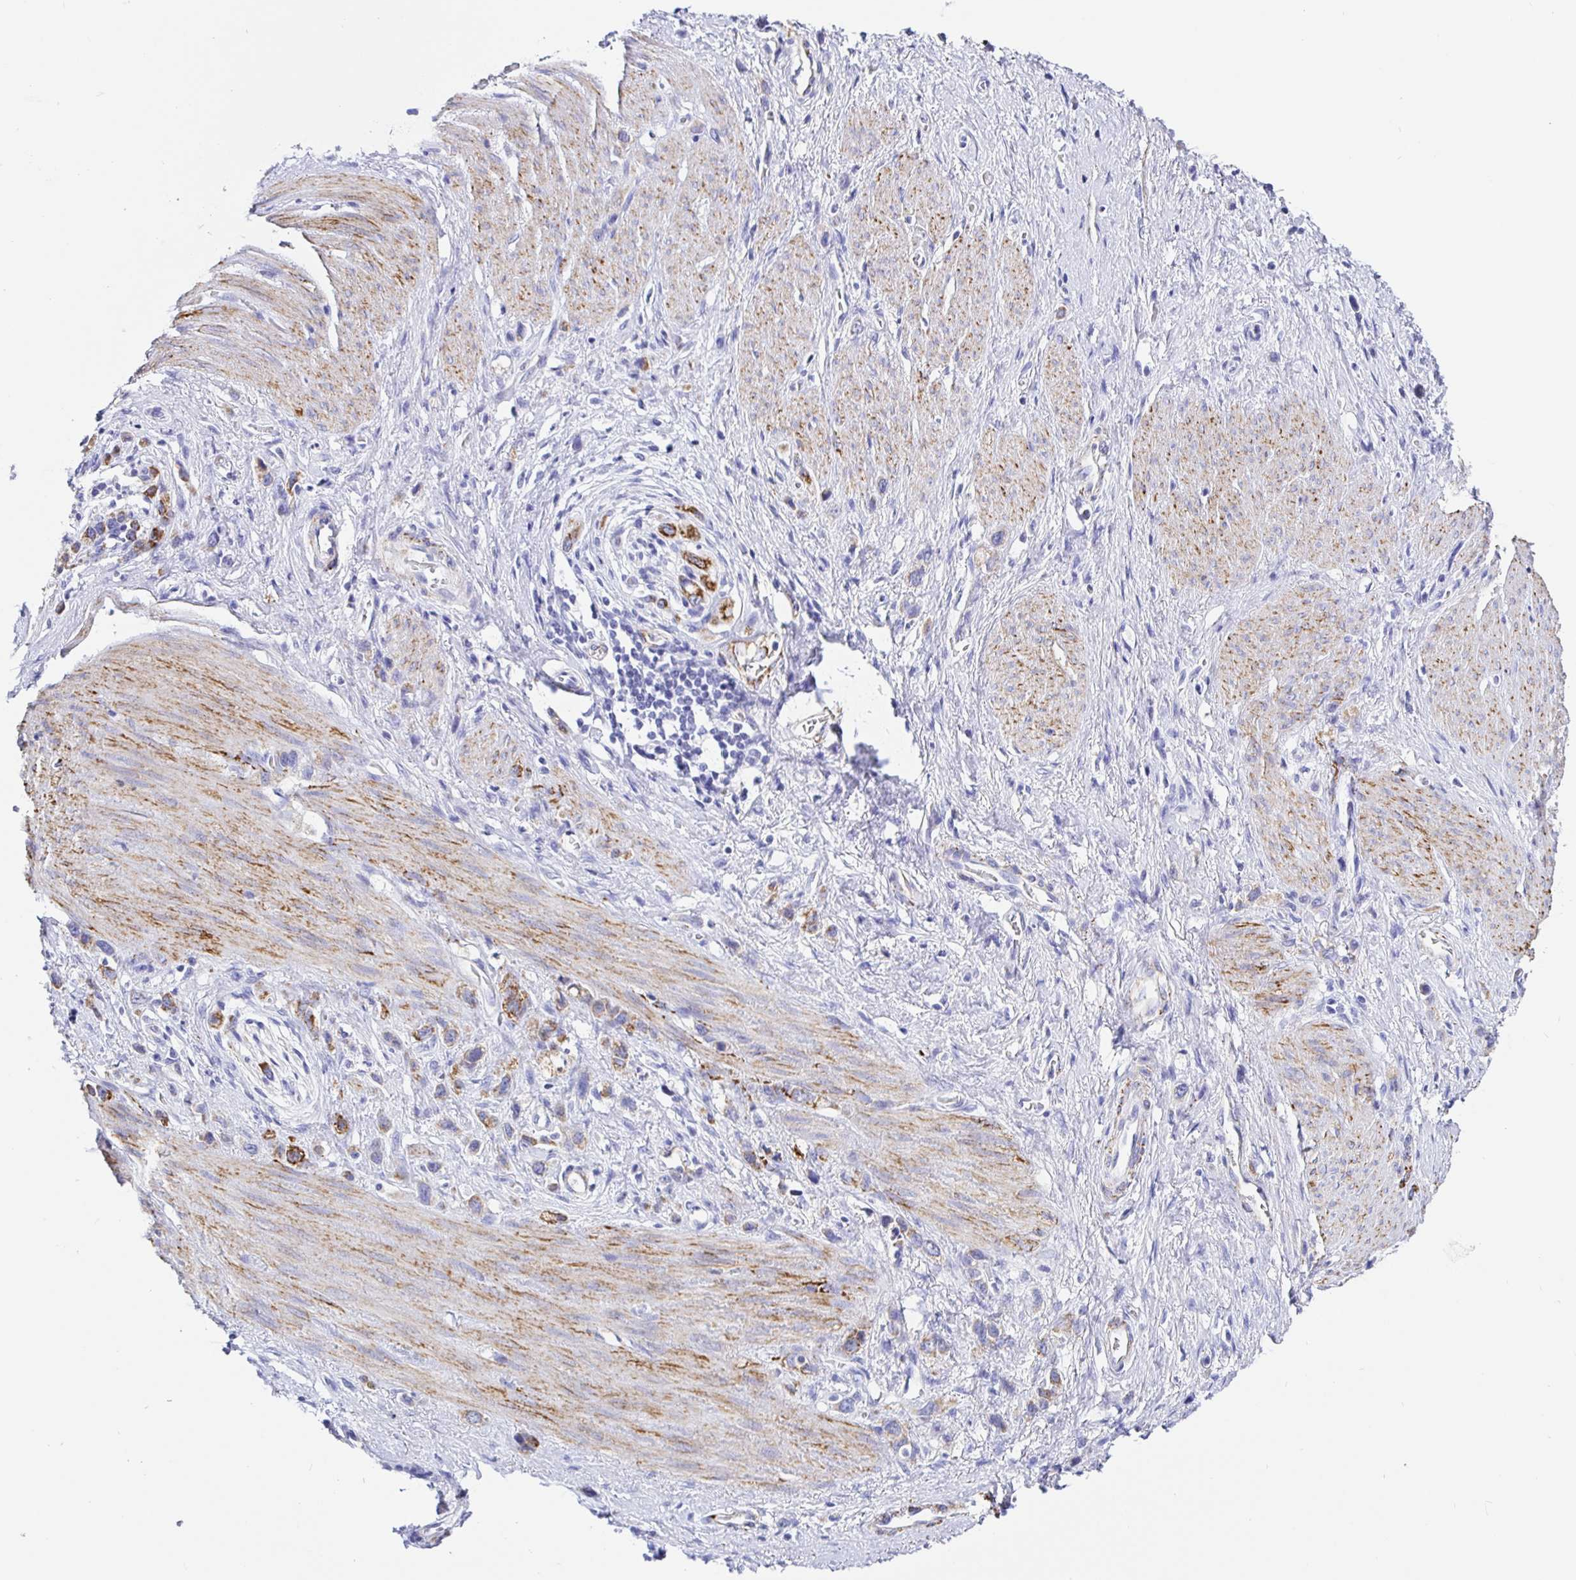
{"staining": {"intensity": "moderate", "quantity": "25%-75%", "location": "cytoplasmic/membranous"}, "tissue": "stomach cancer", "cell_type": "Tumor cells", "image_type": "cancer", "snomed": [{"axis": "morphology", "description": "Adenocarcinoma, NOS"}, {"axis": "topography", "description": "Stomach"}], "caption": "Adenocarcinoma (stomach) stained with a brown dye shows moderate cytoplasmic/membranous positive staining in about 25%-75% of tumor cells.", "gene": "MAOA", "patient": {"sex": "female", "age": 65}}